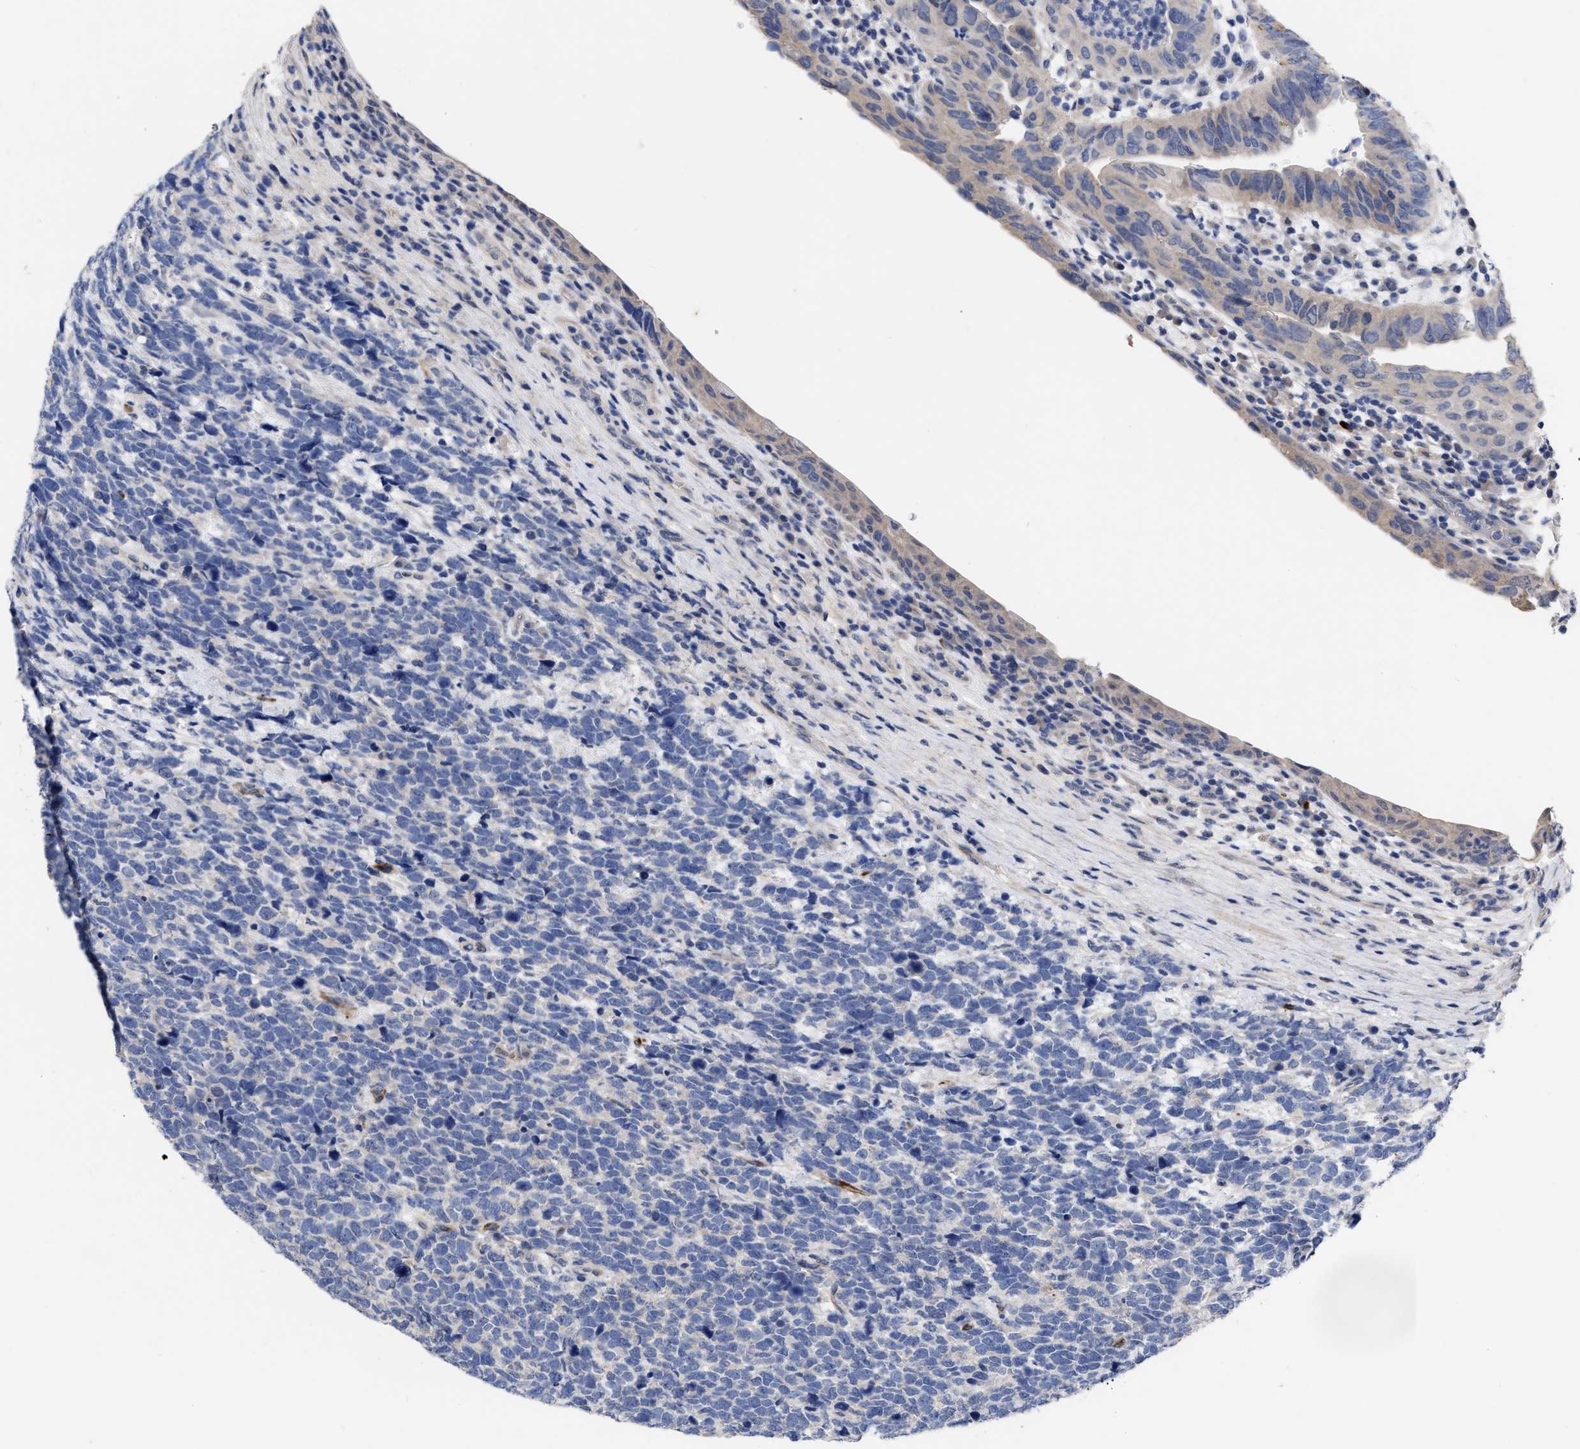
{"staining": {"intensity": "negative", "quantity": "none", "location": "none"}, "tissue": "urothelial cancer", "cell_type": "Tumor cells", "image_type": "cancer", "snomed": [{"axis": "morphology", "description": "Urothelial carcinoma, High grade"}, {"axis": "topography", "description": "Urinary bladder"}], "caption": "Tumor cells show no significant staining in urothelial carcinoma (high-grade).", "gene": "CCN5", "patient": {"sex": "female", "age": 82}}